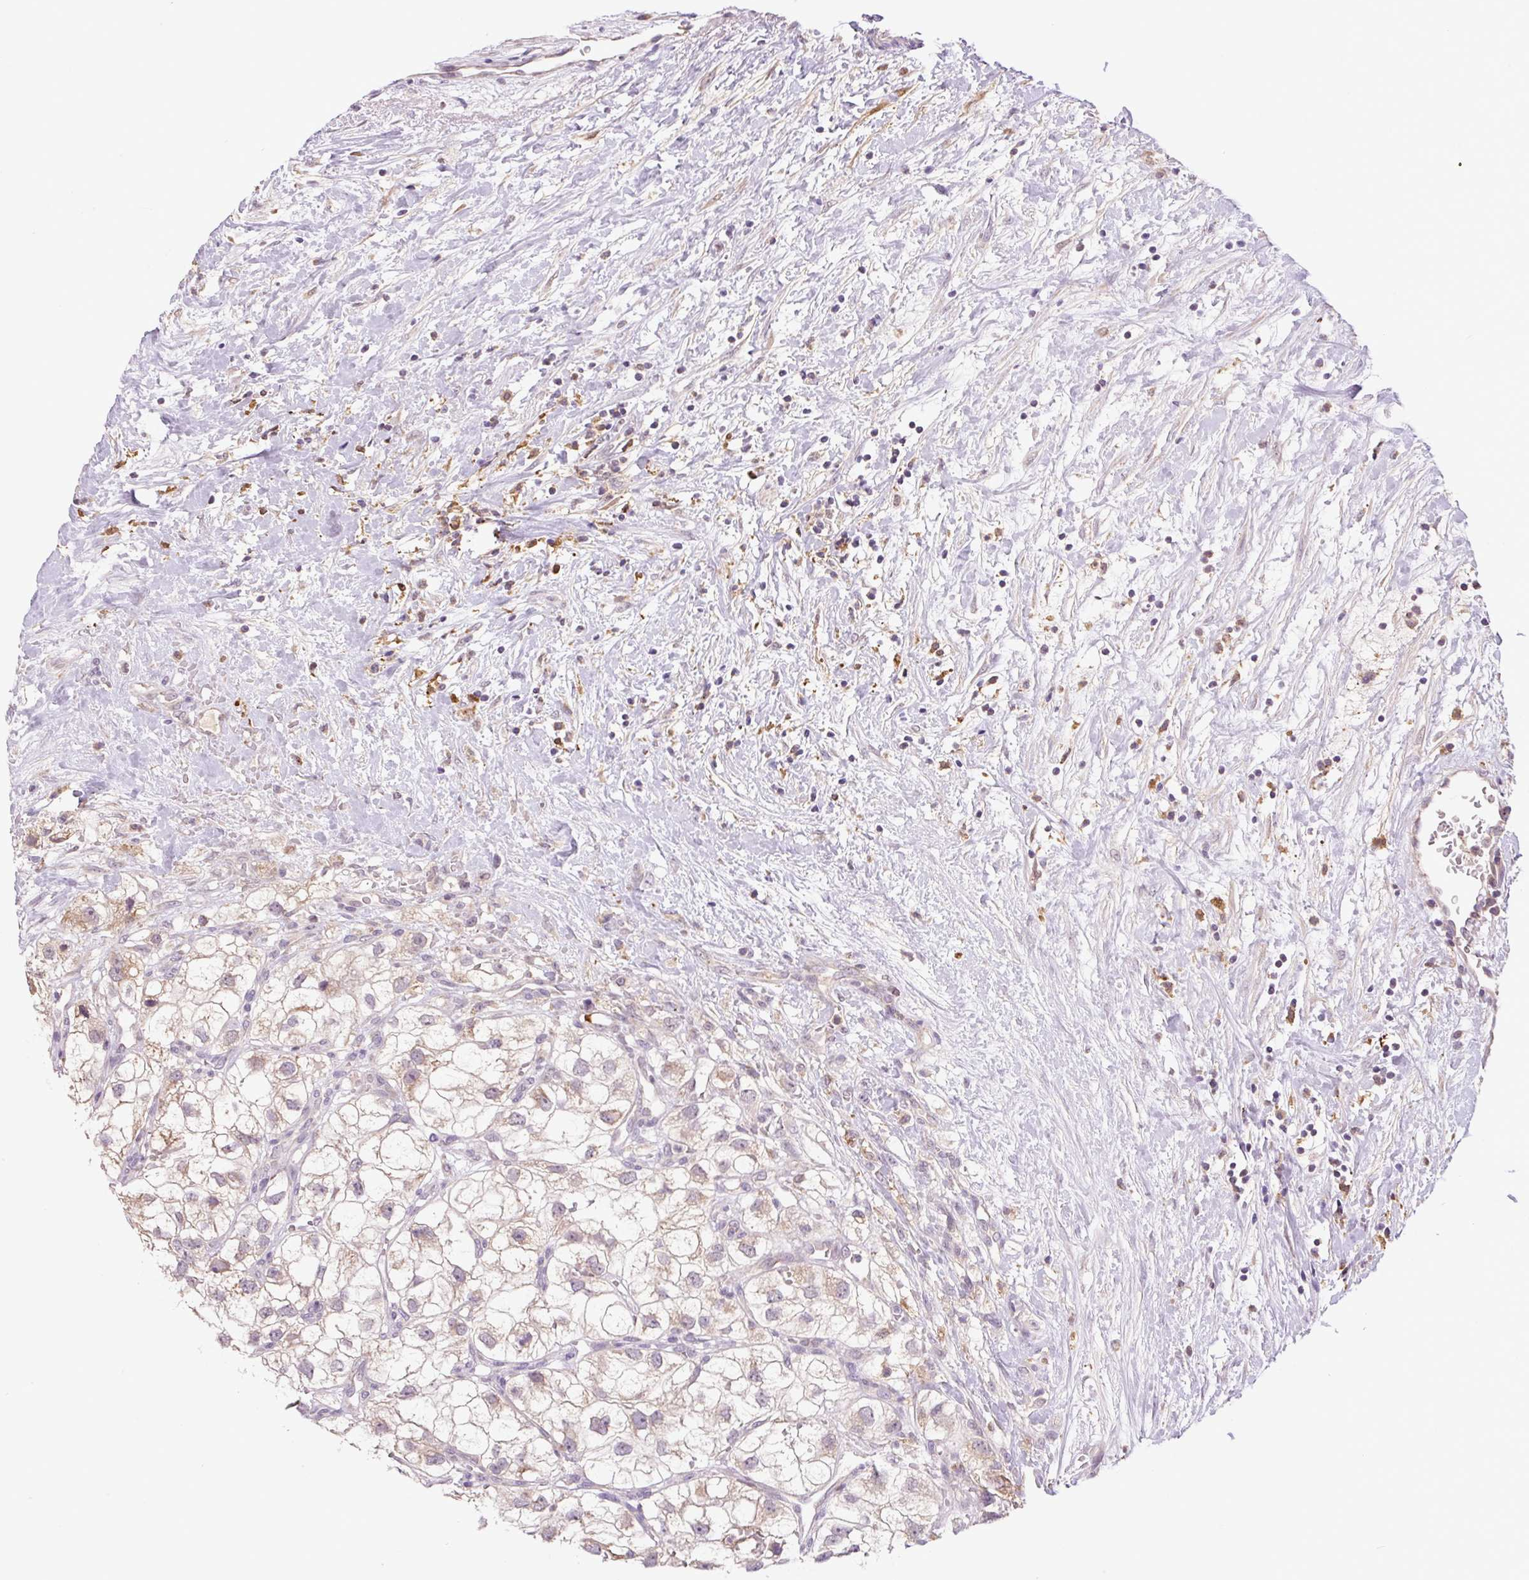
{"staining": {"intensity": "negative", "quantity": "none", "location": "none"}, "tissue": "renal cancer", "cell_type": "Tumor cells", "image_type": "cancer", "snomed": [{"axis": "morphology", "description": "Adenocarcinoma, NOS"}, {"axis": "topography", "description": "Kidney"}], "caption": "Immunohistochemistry micrograph of neoplastic tissue: renal cancer stained with DAB displays no significant protein expression in tumor cells. (Immunohistochemistry, brightfield microscopy, high magnification).", "gene": "SGF29", "patient": {"sex": "male", "age": 59}}